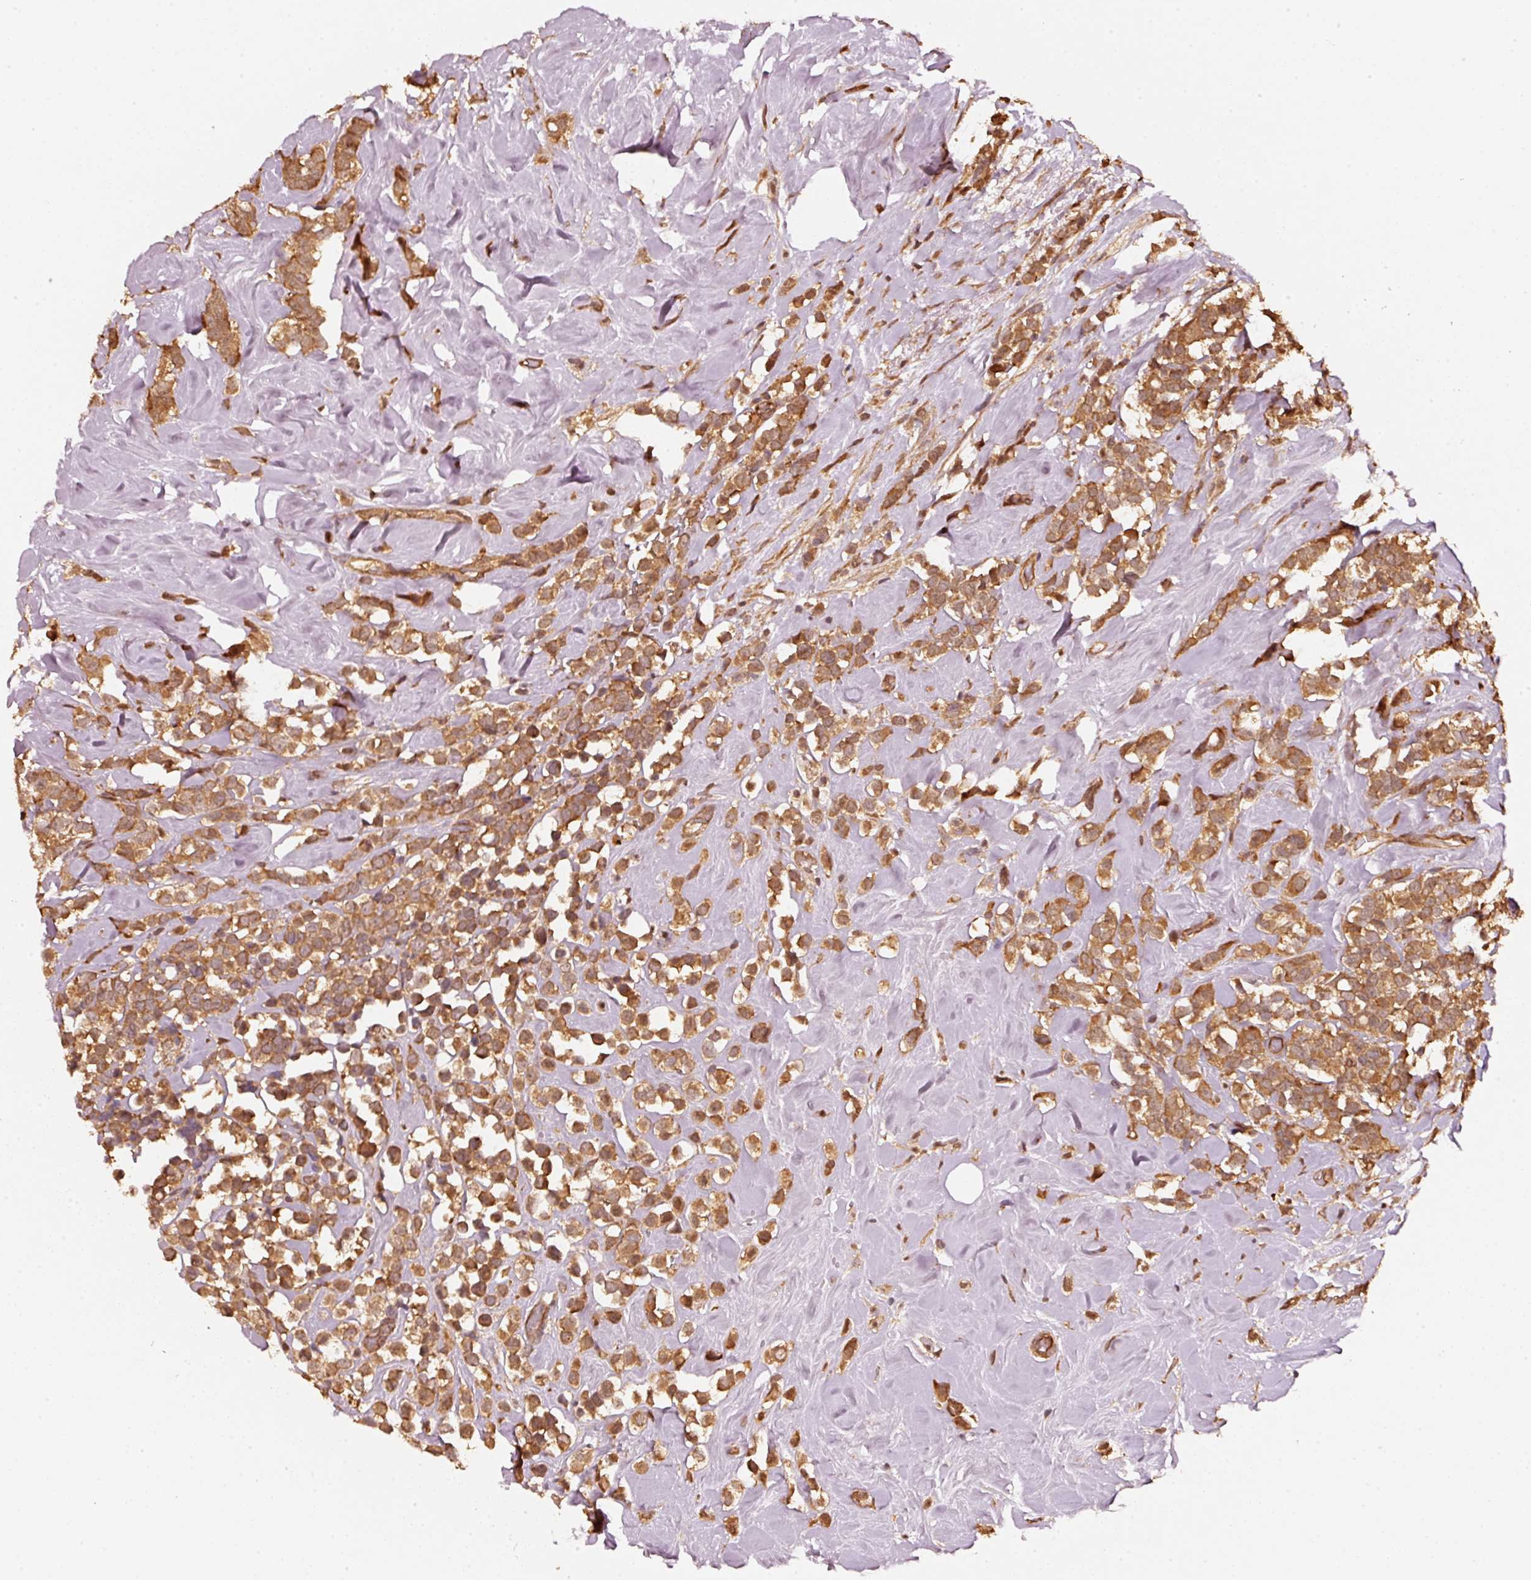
{"staining": {"intensity": "strong", "quantity": ">75%", "location": "cytoplasmic/membranous"}, "tissue": "breast cancer", "cell_type": "Tumor cells", "image_type": "cancer", "snomed": [{"axis": "morphology", "description": "Duct carcinoma"}, {"axis": "topography", "description": "Breast"}], "caption": "Immunohistochemical staining of human breast infiltrating ductal carcinoma demonstrates high levels of strong cytoplasmic/membranous positivity in approximately >75% of tumor cells. (Brightfield microscopy of DAB IHC at high magnification).", "gene": "STAU1", "patient": {"sex": "female", "age": 80}}